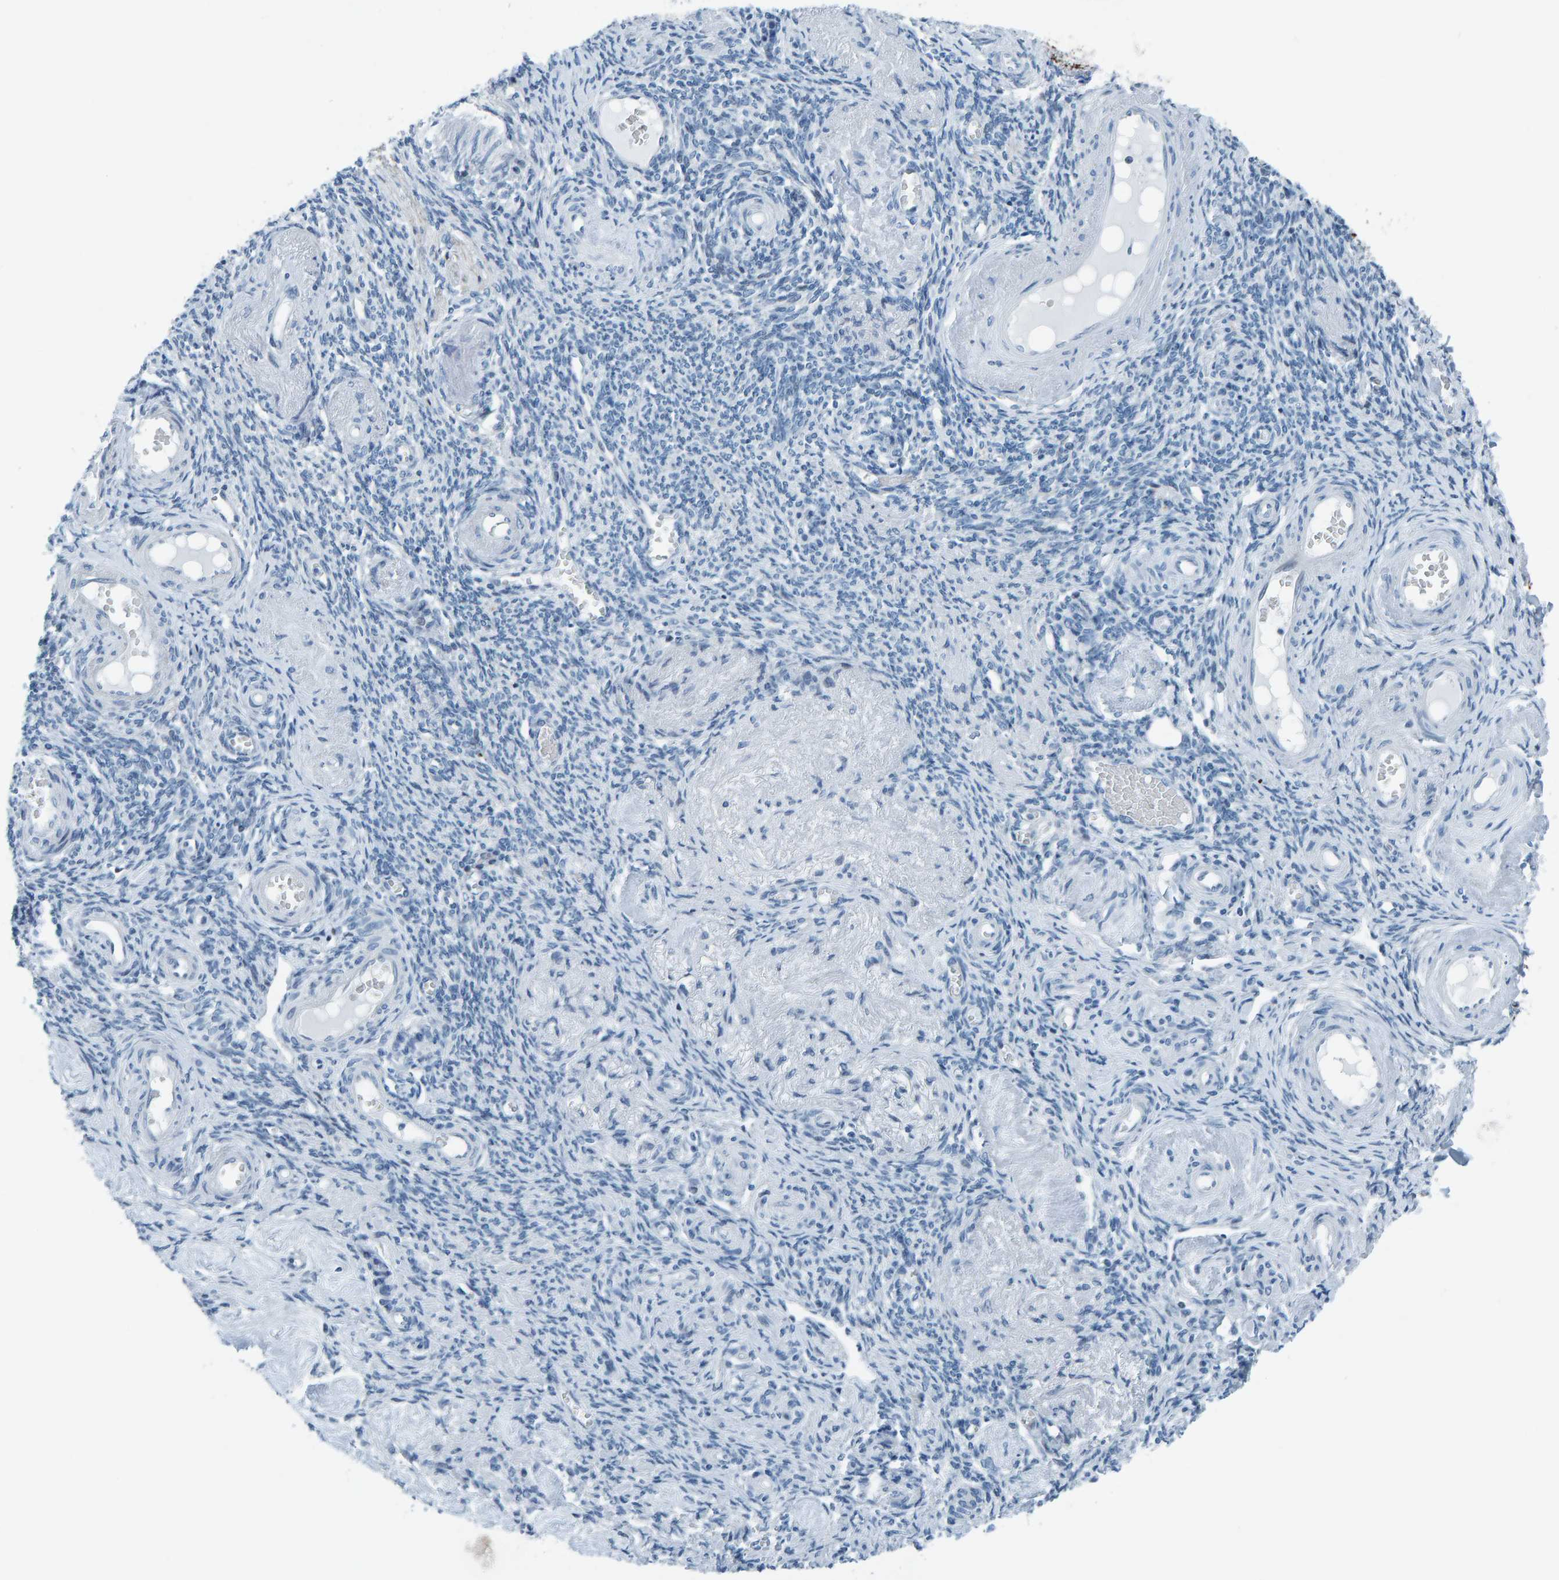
{"staining": {"intensity": "negative", "quantity": "none", "location": "none"}, "tissue": "adipose tissue", "cell_type": "Adipocytes", "image_type": "normal", "snomed": [{"axis": "morphology", "description": "Normal tissue, NOS"}, {"axis": "topography", "description": "Vascular tissue"}, {"axis": "topography", "description": "Fallopian tube"}, {"axis": "topography", "description": "Ovary"}], "caption": "Adipocytes are negative for protein expression in unremarkable human adipose tissue. Nuclei are stained in blue.", "gene": "CNP", "patient": {"sex": "female", "age": 67}}